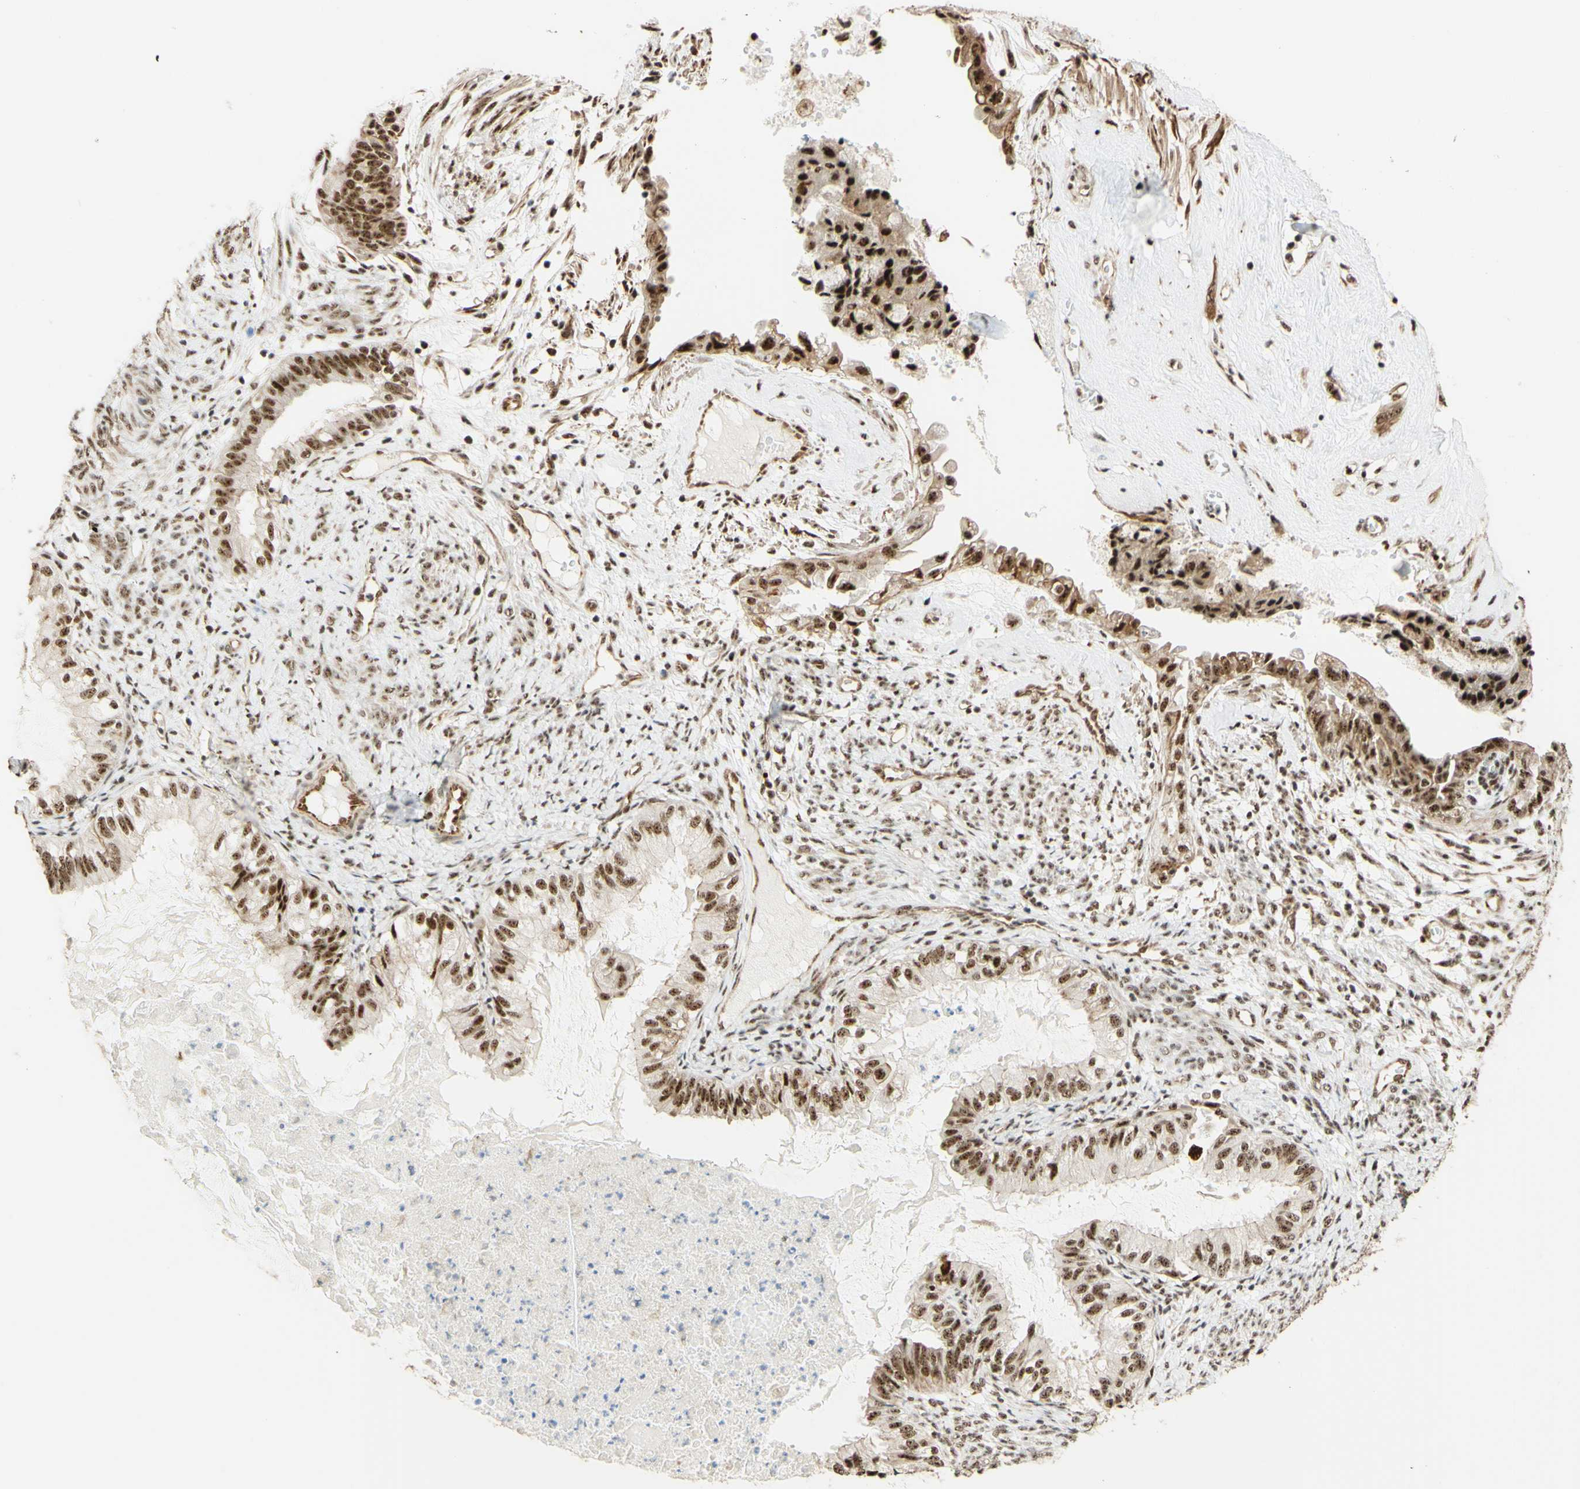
{"staining": {"intensity": "strong", "quantity": ">75%", "location": "nuclear"}, "tissue": "cervical cancer", "cell_type": "Tumor cells", "image_type": "cancer", "snomed": [{"axis": "morphology", "description": "Normal tissue, NOS"}, {"axis": "morphology", "description": "Adenocarcinoma, NOS"}, {"axis": "topography", "description": "Cervix"}, {"axis": "topography", "description": "Endometrium"}], "caption": "Tumor cells demonstrate high levels of strong nuclear staining in approximately >75% of cells in human adenocarcinoma (cervical).", "gene": "SAP18", "patient": {"sex": "female", "age": 86}}